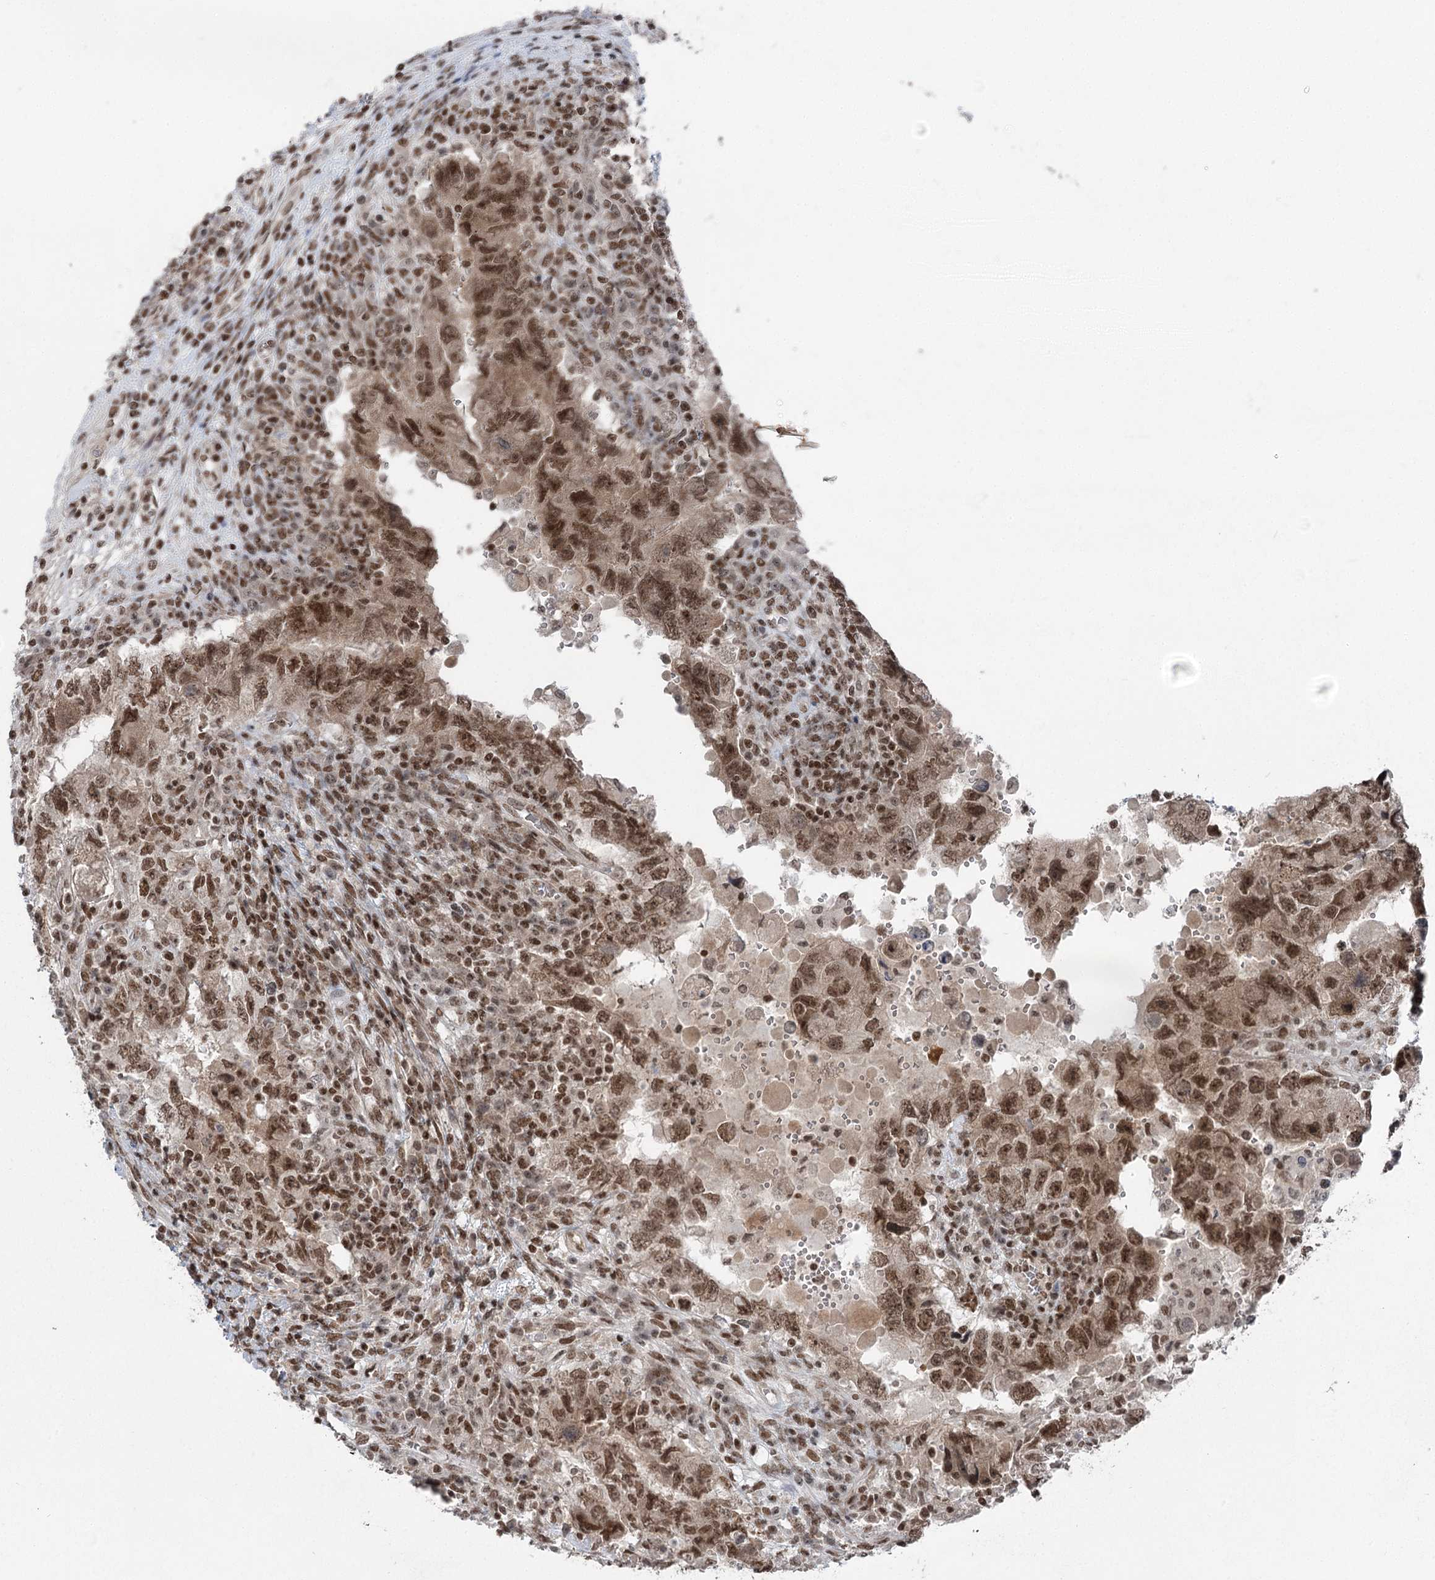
{"staining": {"intensity": "strong", "quantity": ">75%", "location": "nuclear"}, "tissue": "testis cancer", "cell_type": "Tumor cells", "image_type": "cancer", "snomed": [{"axis": "morphology", "description": "Carcinoma, Embryonal, NOS"}, {"axis": "topography", "description": "Testis"}], "caption": "Embryonal carcinoma (testis) stained with IHC shows strong nuclear staining in approximately >75% of tumor cells.", "gene": "CGGBP1", "patient": {"sex": "male", "age": 26}}